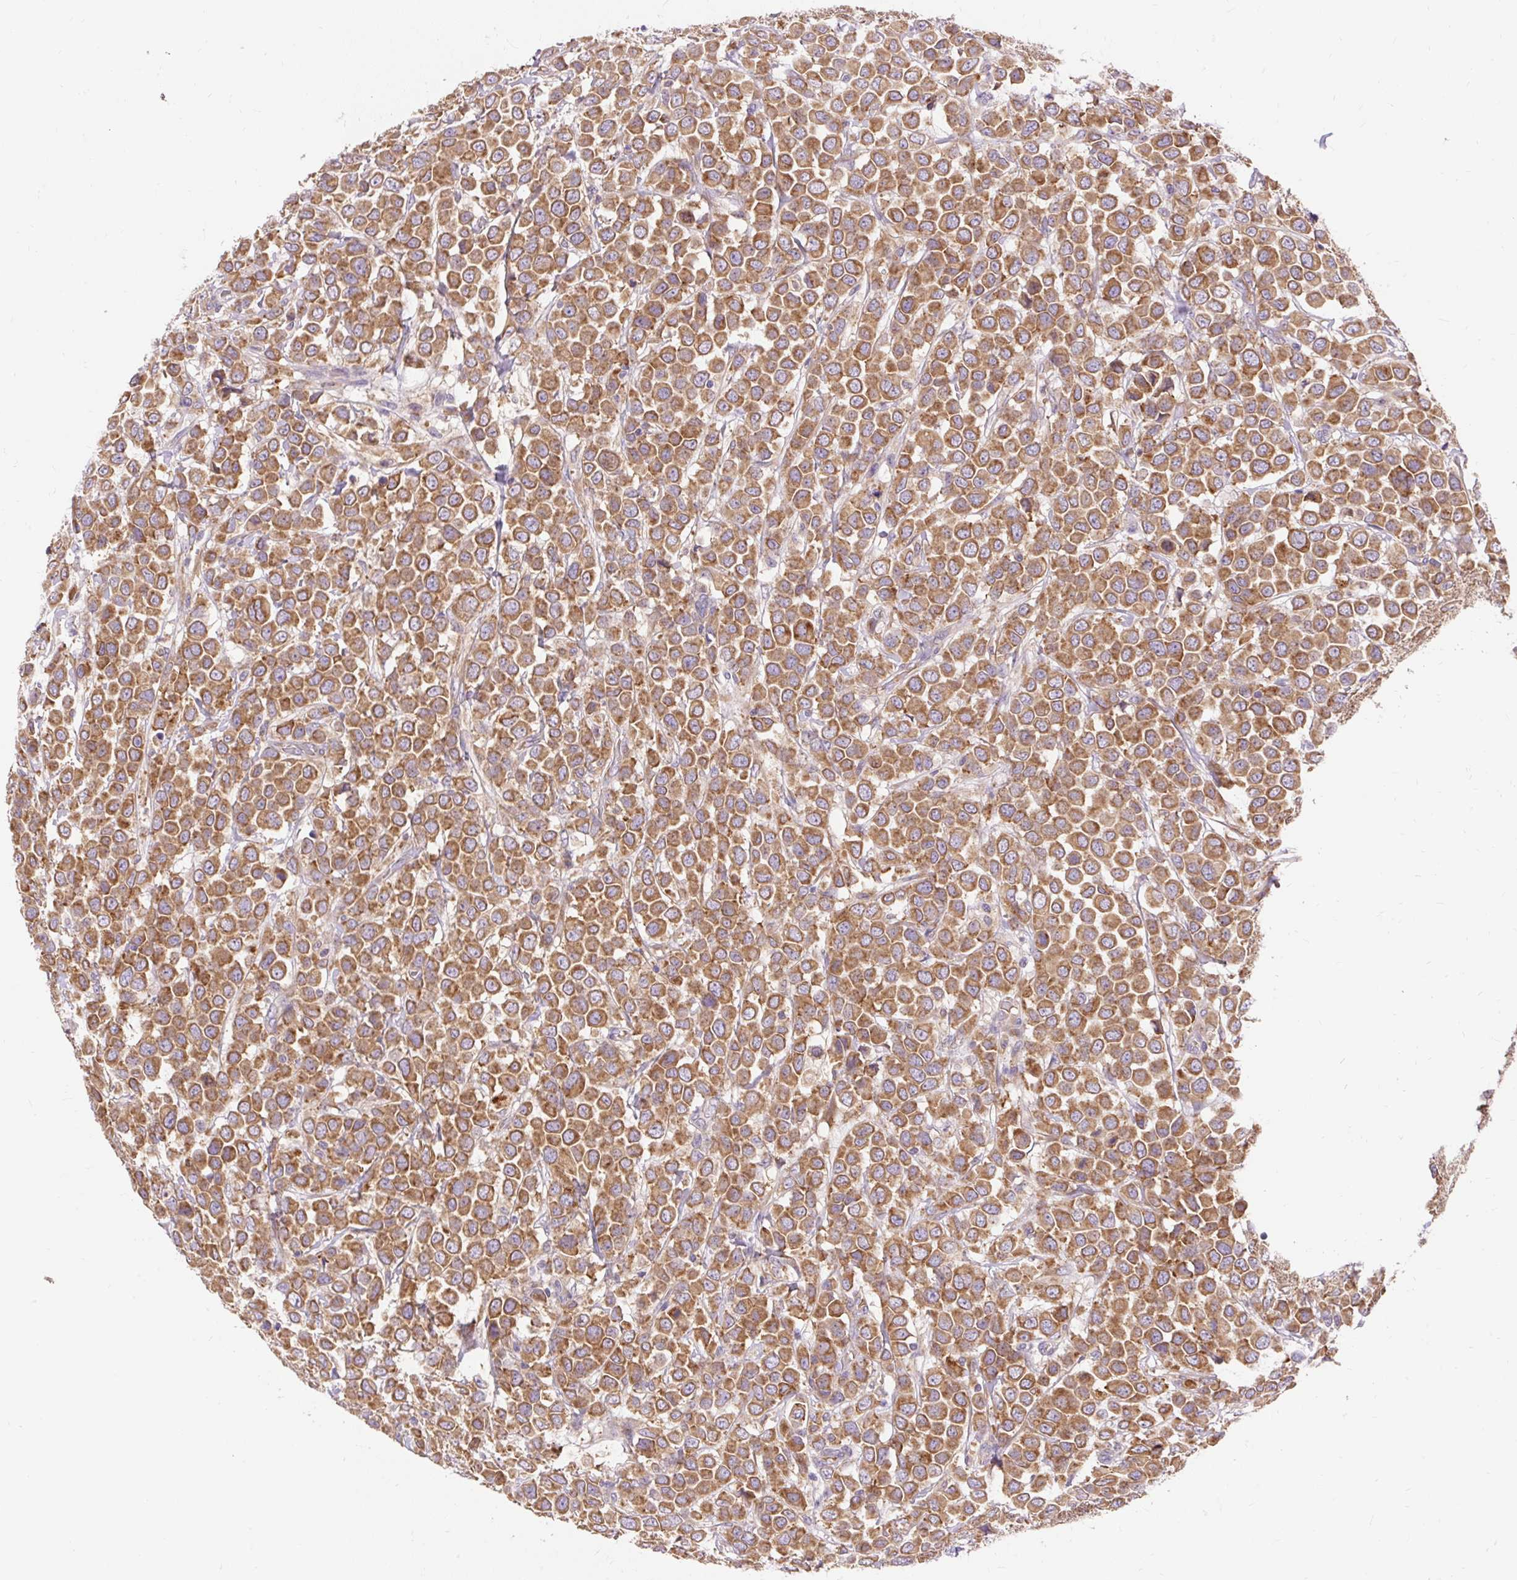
{"staining": {"intensity": "moderate", "quantity": ">75%", "location": "cytoplasmic/membranous"}, "tissue": "breast cancer", "cell_type": "Tumor cells", "image_type": "cancer", "snomed": [{"axis": "morphology", "description": "Duct carcinoma"}, {"axis": "topography", "description": "Breast"}], "caption": "An immunohistochemistry (IHC) histopathology image of neoplastic tissue is shown. Protein staining in brown highlights moderate cytoplasmic/membranous positivity in breast cancer (invasive ductal carcinoma) within tumor cells.", "gene": "SEC63", "patient": {"sex": "female", "age": 61}}